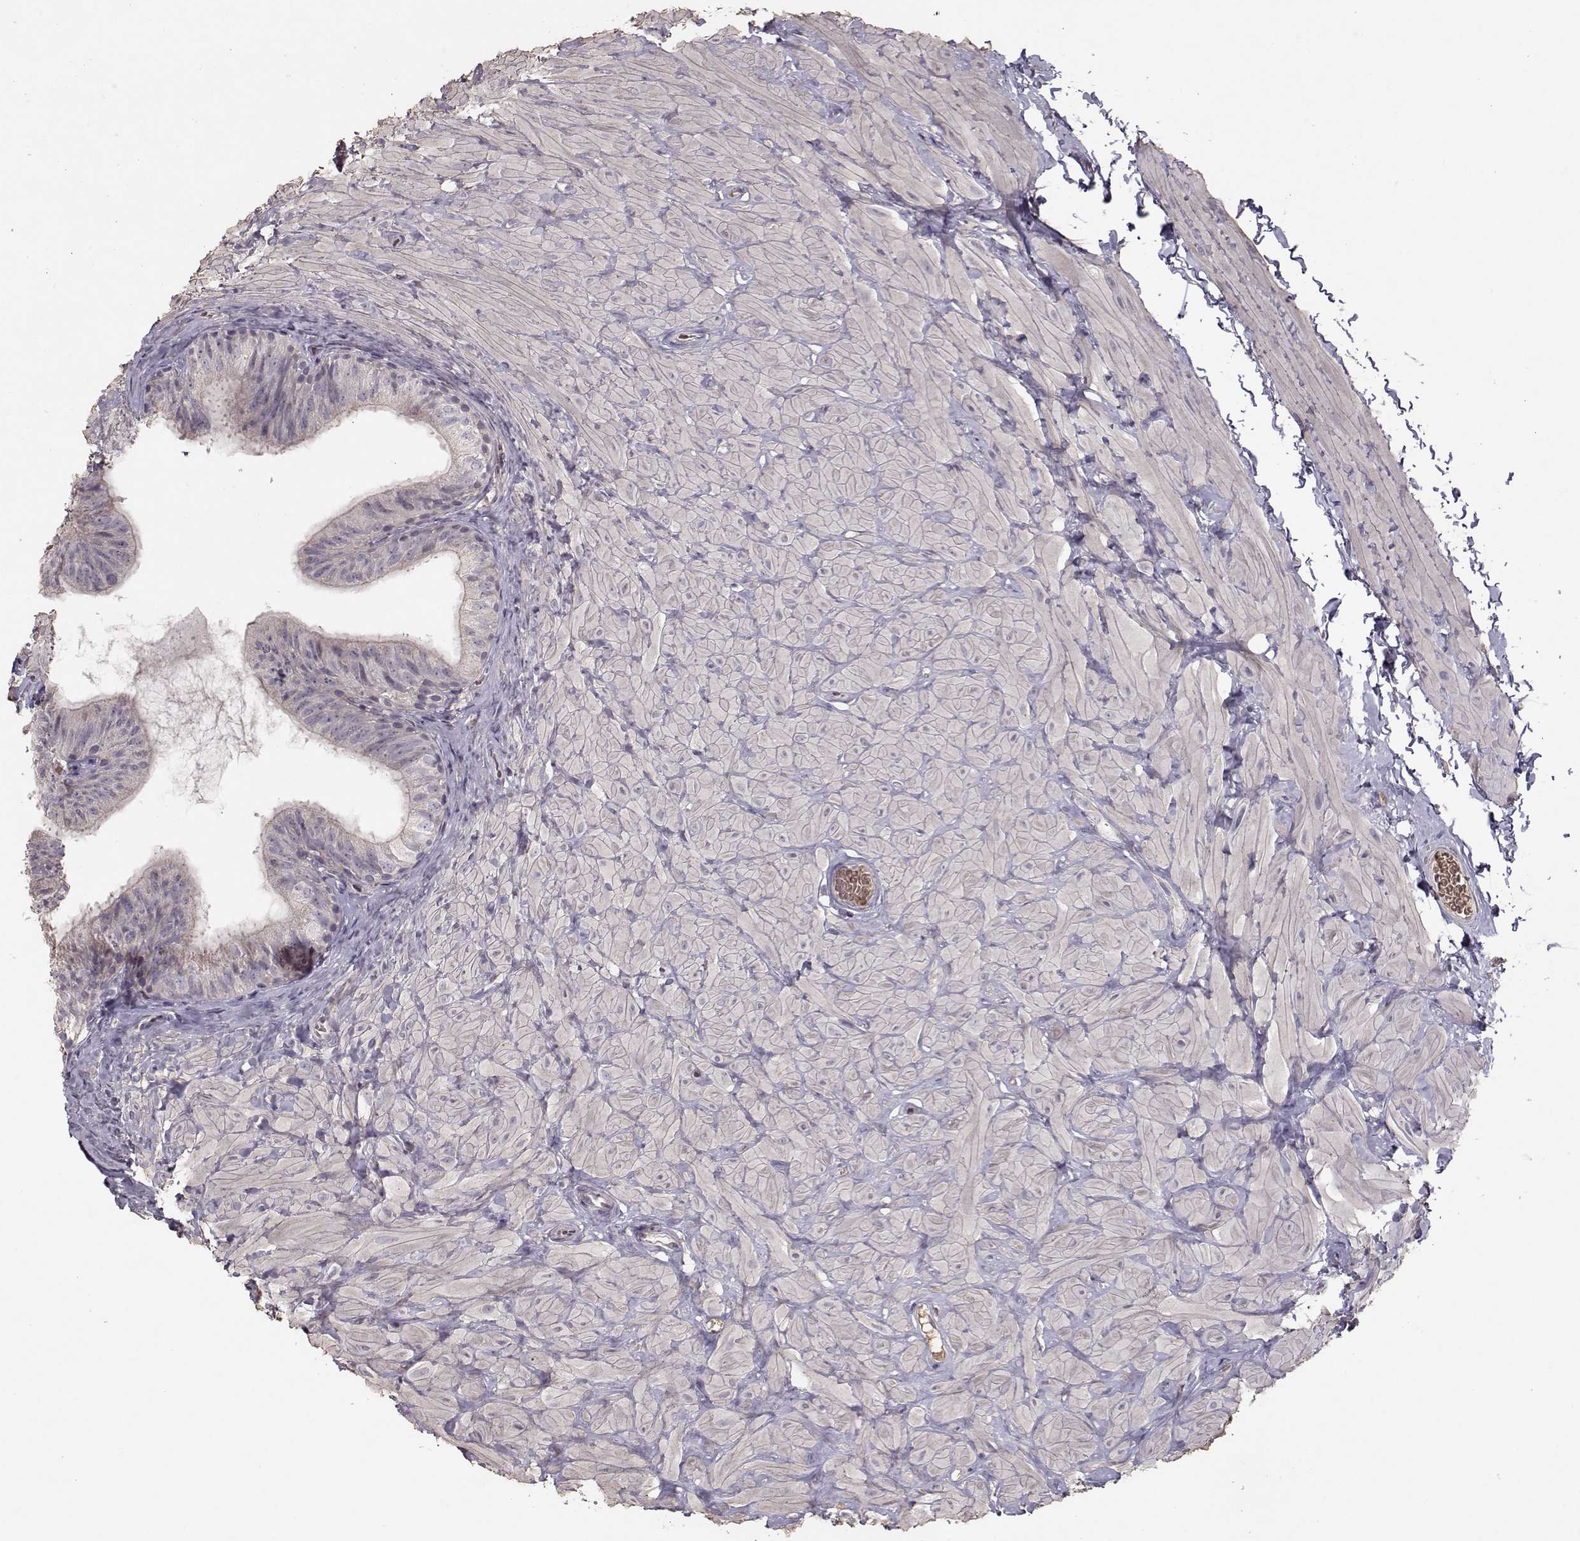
{"staining": {"intensity": "negative", "quantity": "none", "location": "none"}, "tissue": "epididymis", "cell_type": "Glandular cells", "image_type": "normal", "snomed": [{"axis": "morphology", "description": "Normal tissue, NOS"}, {"axis": "topography", "description": "Epididymis"}, {"axis": "topography", "description": "Vas deferens"}], "caption": "The histopathology image demonstrates no significant positivity in glandular cells of epididymis.", "gene": "PMCH", "patient": {"sex": "male", "age": 23}}